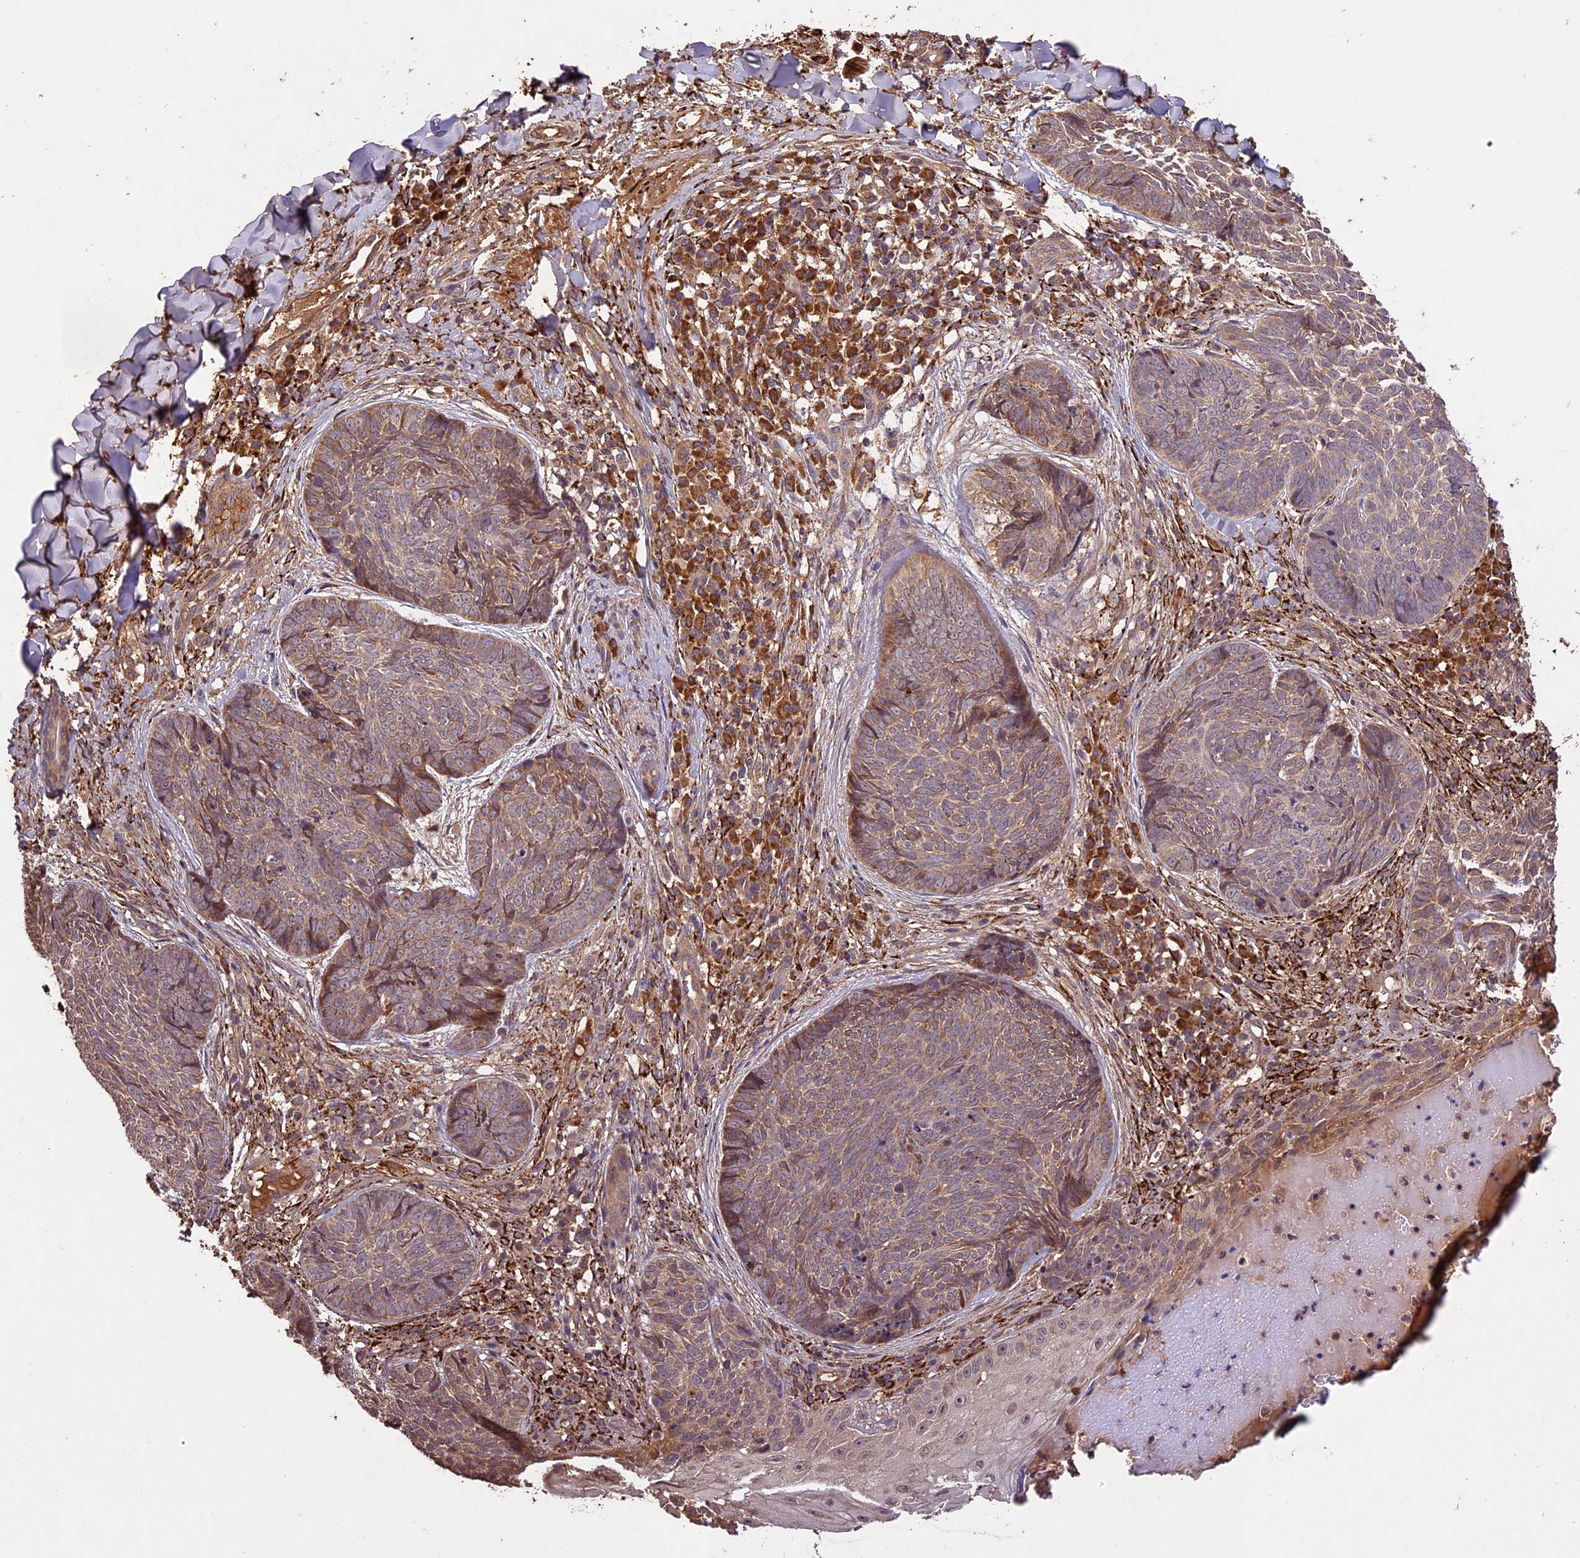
{"staining": {"intensity": "moderate", "quantity": "25%-75%", "location": "cytoplasmic/membranous"}, "tissue": "skin cancer", "cell_type": "Tumor cells", "image_type": "cancer", "snomed": [{"axis": "morphology", "description": "Basal cell carcinoma"}, {"axis": "topography", "description": "Skin"}], "caption": "Immunohistochemical staining of human skin cancer shows medium levels of moderate cytoplasmic/membranous protein positivity in approximately 25%-75% of tumor cells.", "gene": "CRLF1", "patient": {"sex": "female", "age": 61}}